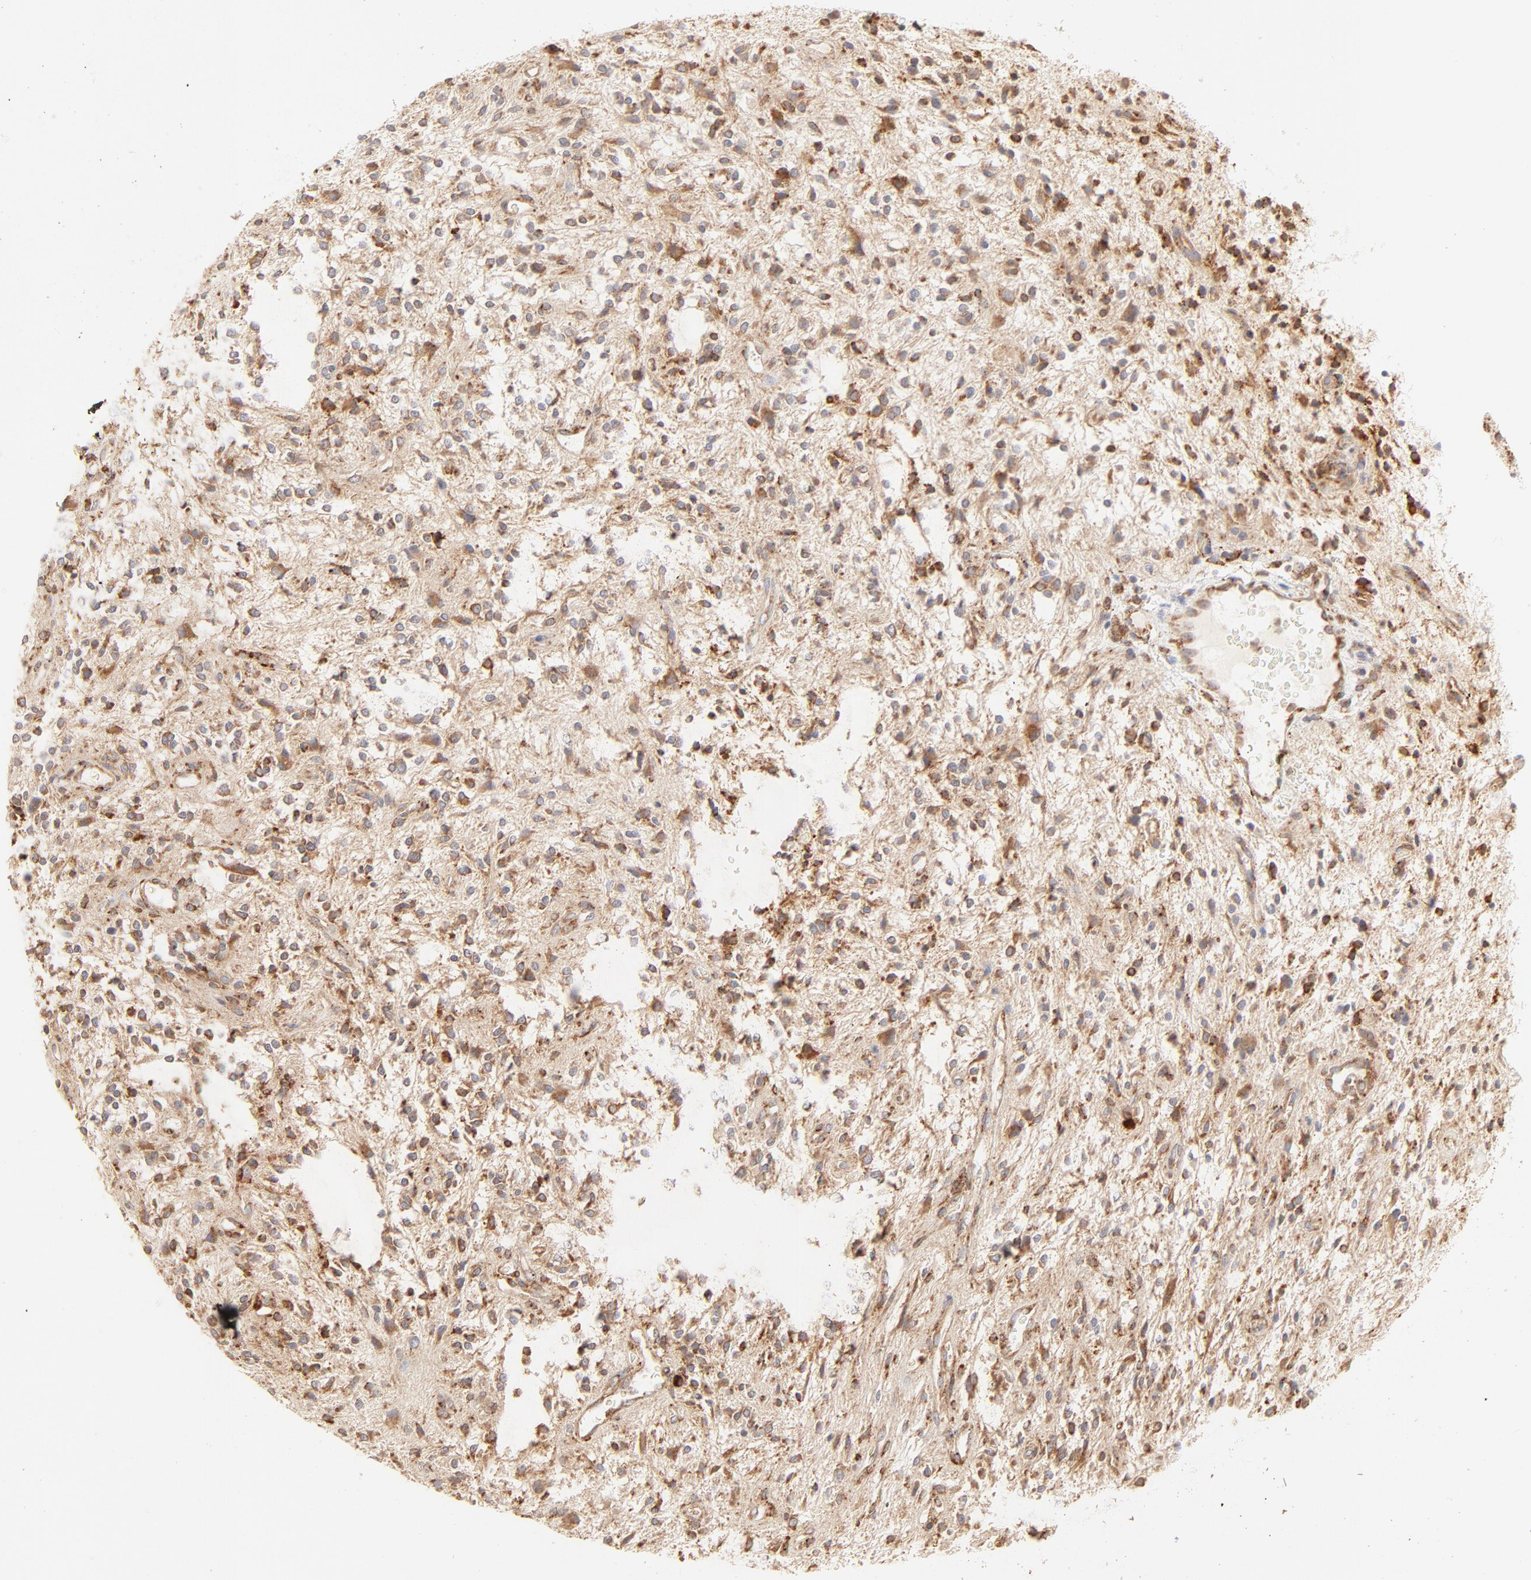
{"staining": {"intensity": "strong", "quantity": ">75%", "location": "cytoplasmic/membranous"}, "tissue": "glioma", "cell_type": "Tumor cells", "image_type": "cancer", "snomed": [{"axis": "morphology", "description": "Glioma, malignant, NOS"}, {"axis": "topography", "description": "Cerebellum"}], "caption": "The histopathology image reveals immunohistochemical staining of malignant glioma. There is strong cytoplasmic/membranous positivity is present in approximately >75% of tumor cells.", "gene": "PARP12", "patient": {"sex": "female", "age": 10}}